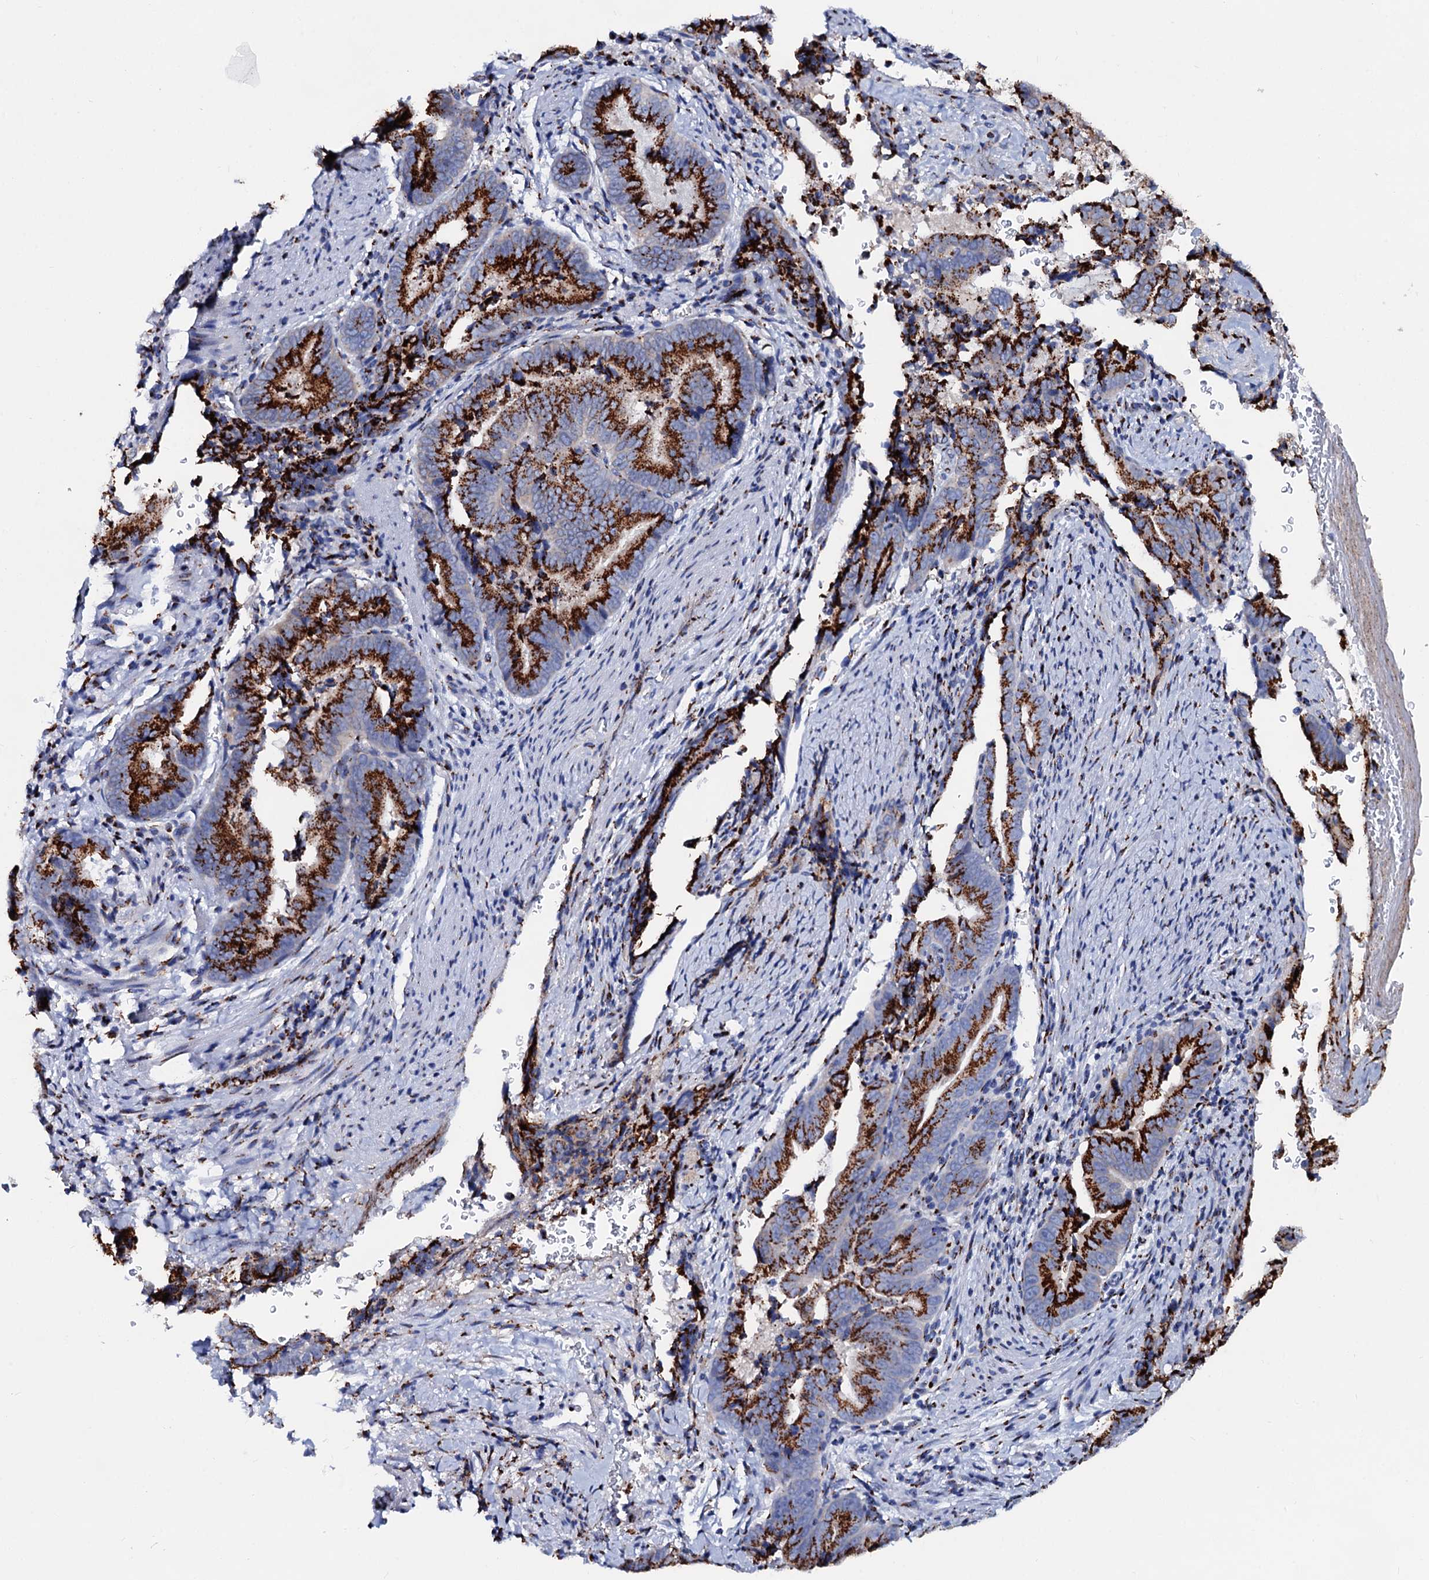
{"staining": {"intensity": "strong", "quantity": ">75%", "location": "cytoplasmic/membranous"}, "tissue": "pancreatic cancer", "cell_type": "Tumor cells", "image_type": "cancer", "snomed": [{"axis": "morphology", "description": "Adenocarcinoma, NOS"}, {"axis": "topography", "description": "Pancreas"}], "caption": "Pancreatic cancer (adenocarcinoma) stained for a protein displays strong cytoplasmic/membranous positivity in tumor cells. Using DAB (brown) and hematoxylin (blue) stains, captured at high magnification using brightfield microscopy.", "gene": "TM9SF3", "patient": {"sex": "female", "age": 63}}